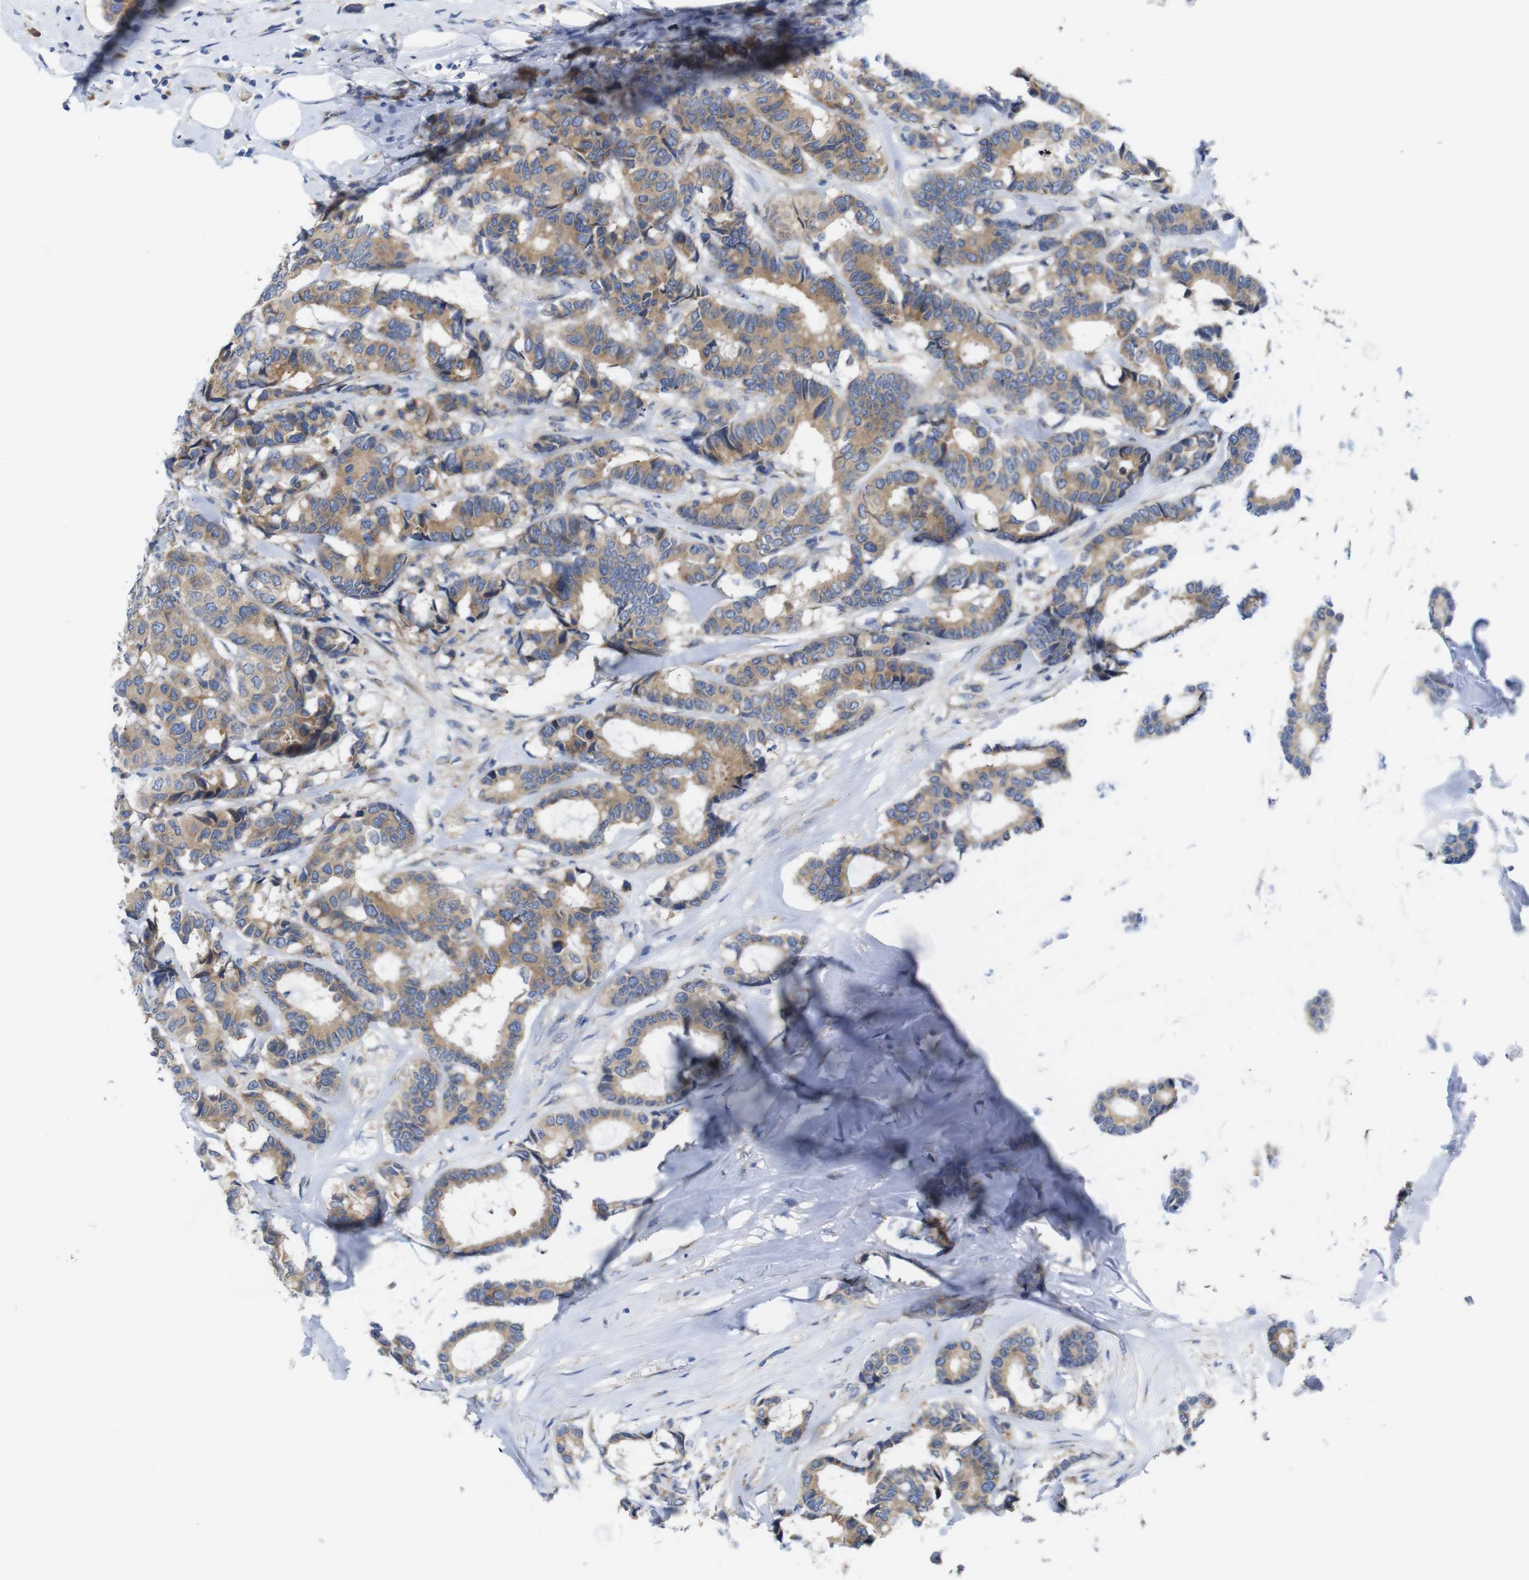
{"staining": {"intensity": "moderate", "quantity": ">75%", "location": "cytoplasmic/membranous"}, "tissue": "breast cancer", "cell_type": "Tumor cells", "image_type": "cancer", "snomed": [{"axis": "morphology", "description": "Duct carcinoma"}, {"axis": "topography", "description": "Breast"}], "caption": "Protein staining demonstrates moderate cytoplasmic/membranous positivity in approximately >75% of tumor cells in intraductal carcinoma (breast). (brown staining indicates protein expression, while blue staining denotes nuclei).", "gene": "DDRGK1", "patient": {"sex": "female", "age": 87}}